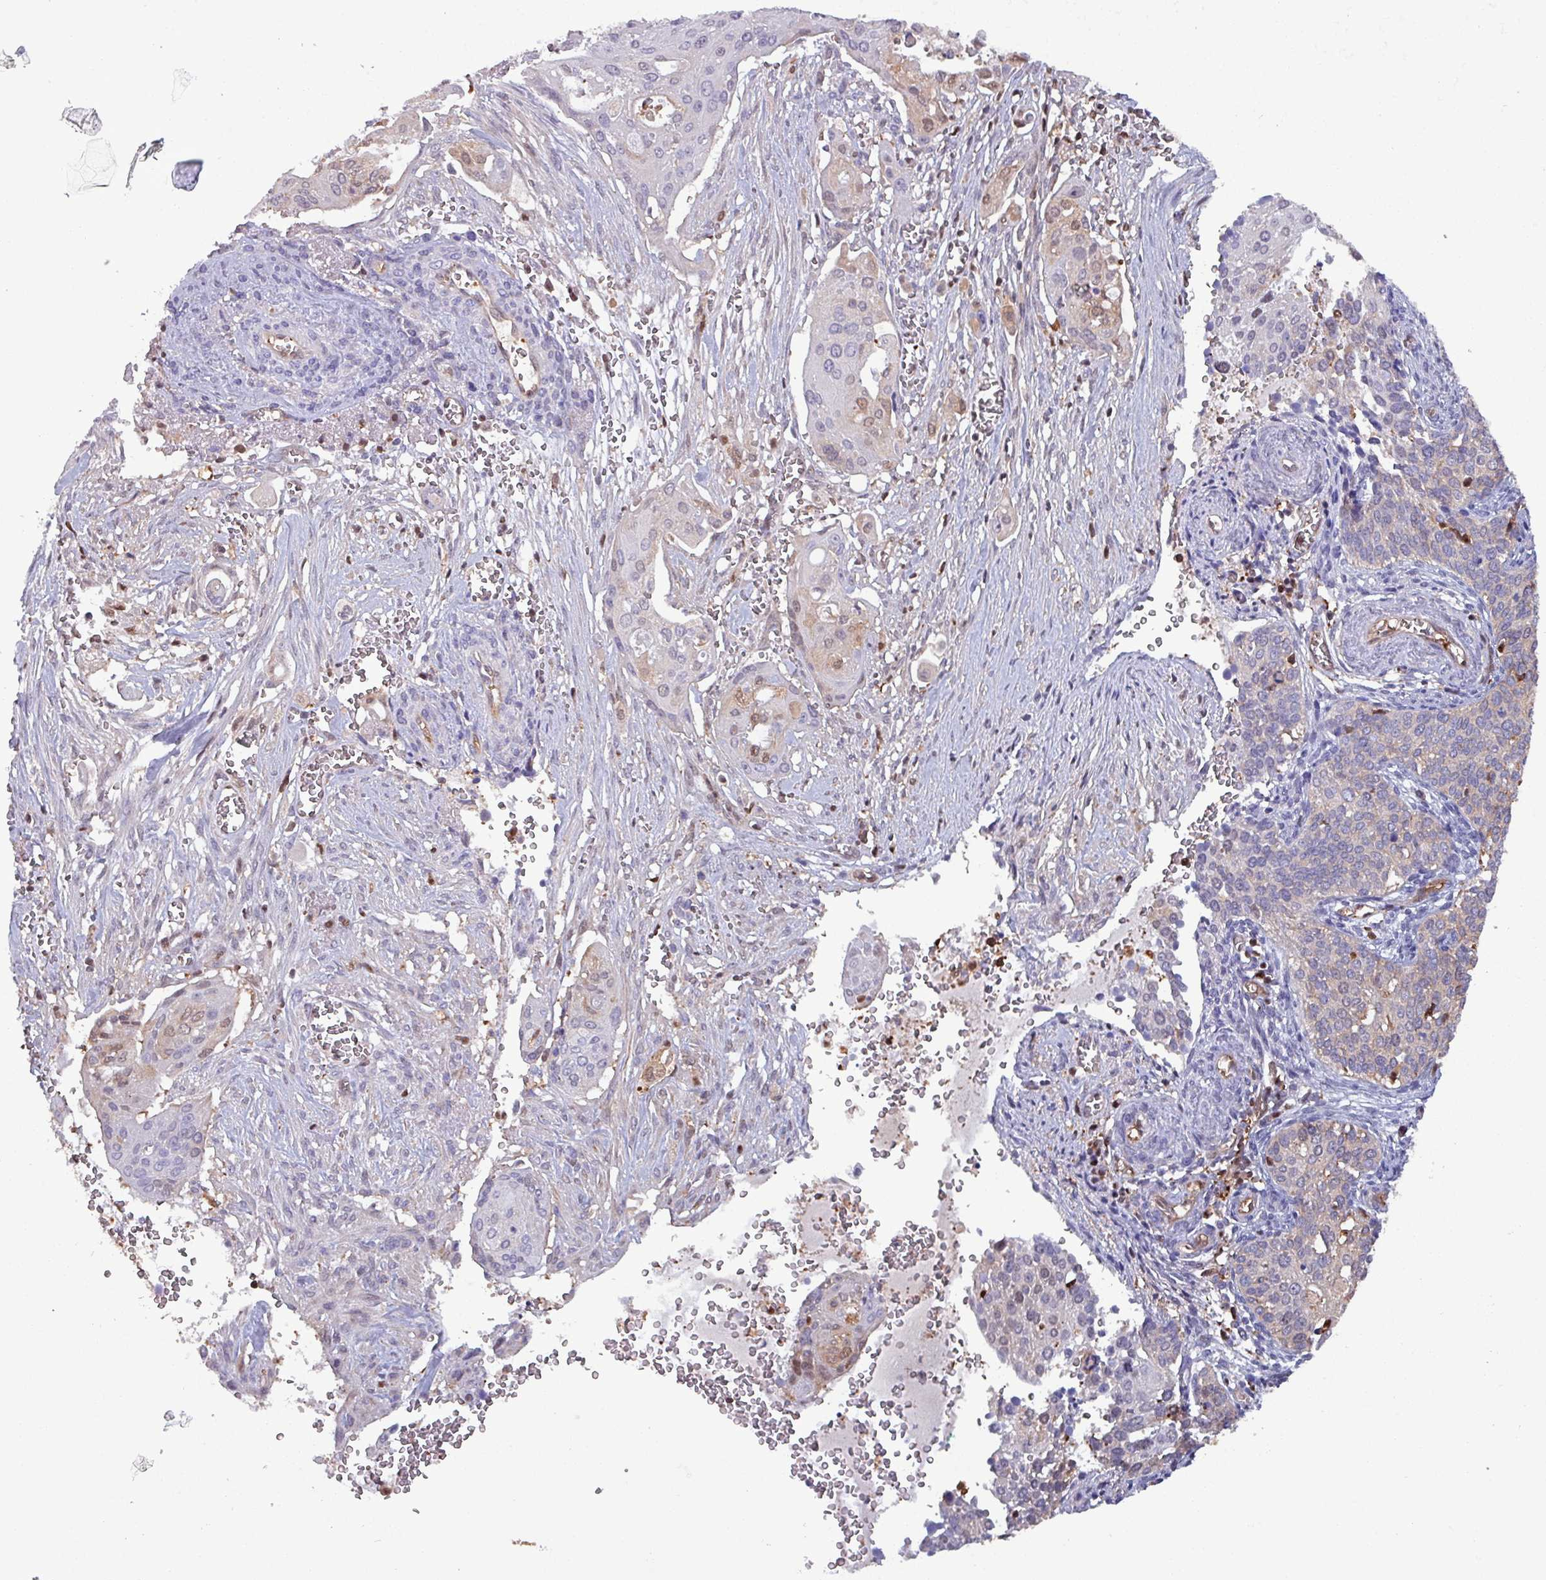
{"staining": {"intensity": "moderate", "quantity": "<25%", "location": "cytoplasmic/membranous,nuclear"}, "tissue": "cervical cancer", "cell_type": "Tumor cells", "image_type": "cancer", "snomed": [{"axis": "morphology", "description": "Squamous cell carcinoma, NOS"}, {"axis": "topography", "description": "Cervix"}], "caption": "A photomicrograph showing moderate cytoplasmic/membranous and nuclear positivity in approximately <25% of tumor cells in cervical cancer, as visualized by brown immunohistochemical staining.", "gene": "PSMB8", "patient": {"sex": "female", "age": 44}}